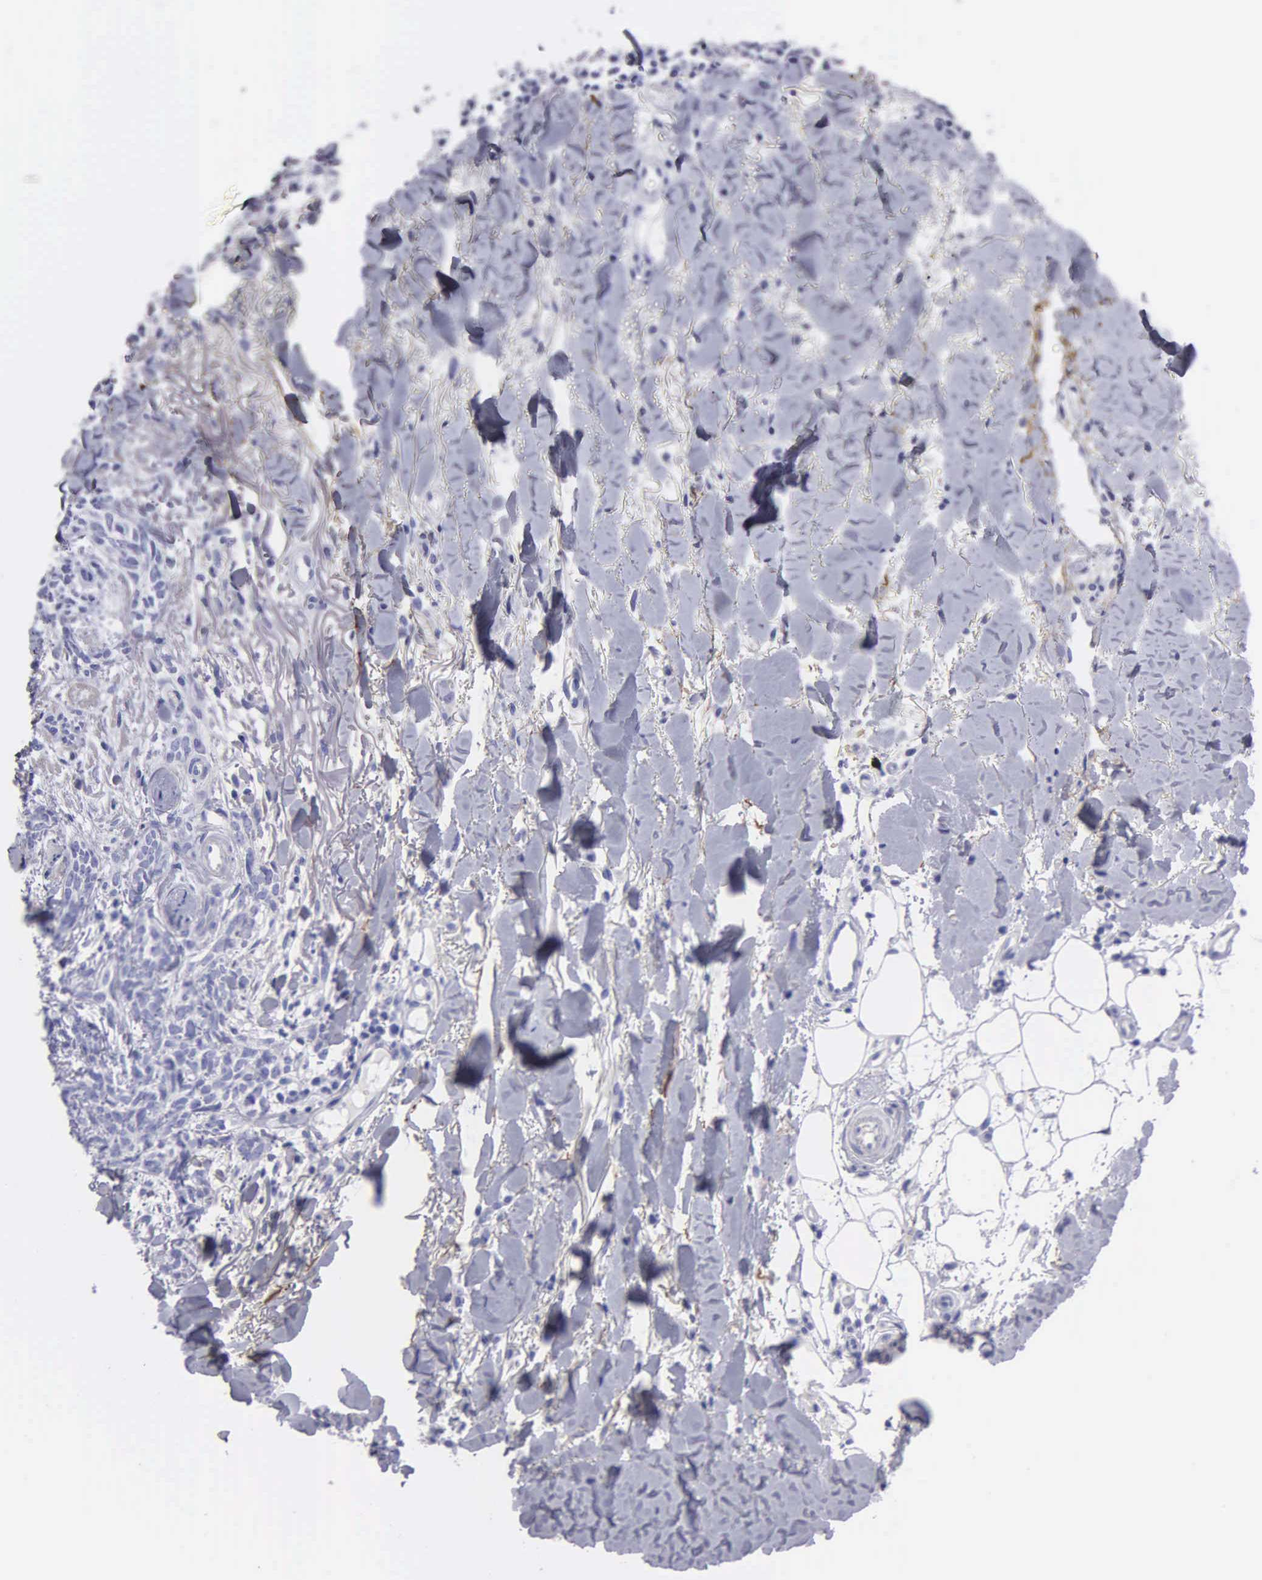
{"staining": {"intensity": "negative", "quantity": "none", "location": "none"}, "tissue": "skin cancer", "cell_type": "Tumor cells", "image_type": "cancer", "snomed": [{"axis": "morphology", "description": "Basal cell carcinoma"}, {"axis": "topography", "description": "Skin"}], "caption": "The immunohistochemistry histopathology image has no significant expression in tumor cells of skin cancer (basal cell carcinoma) tissue.", "gene": "FBLN5", "patient": {"sex": "female", "age": 81}}